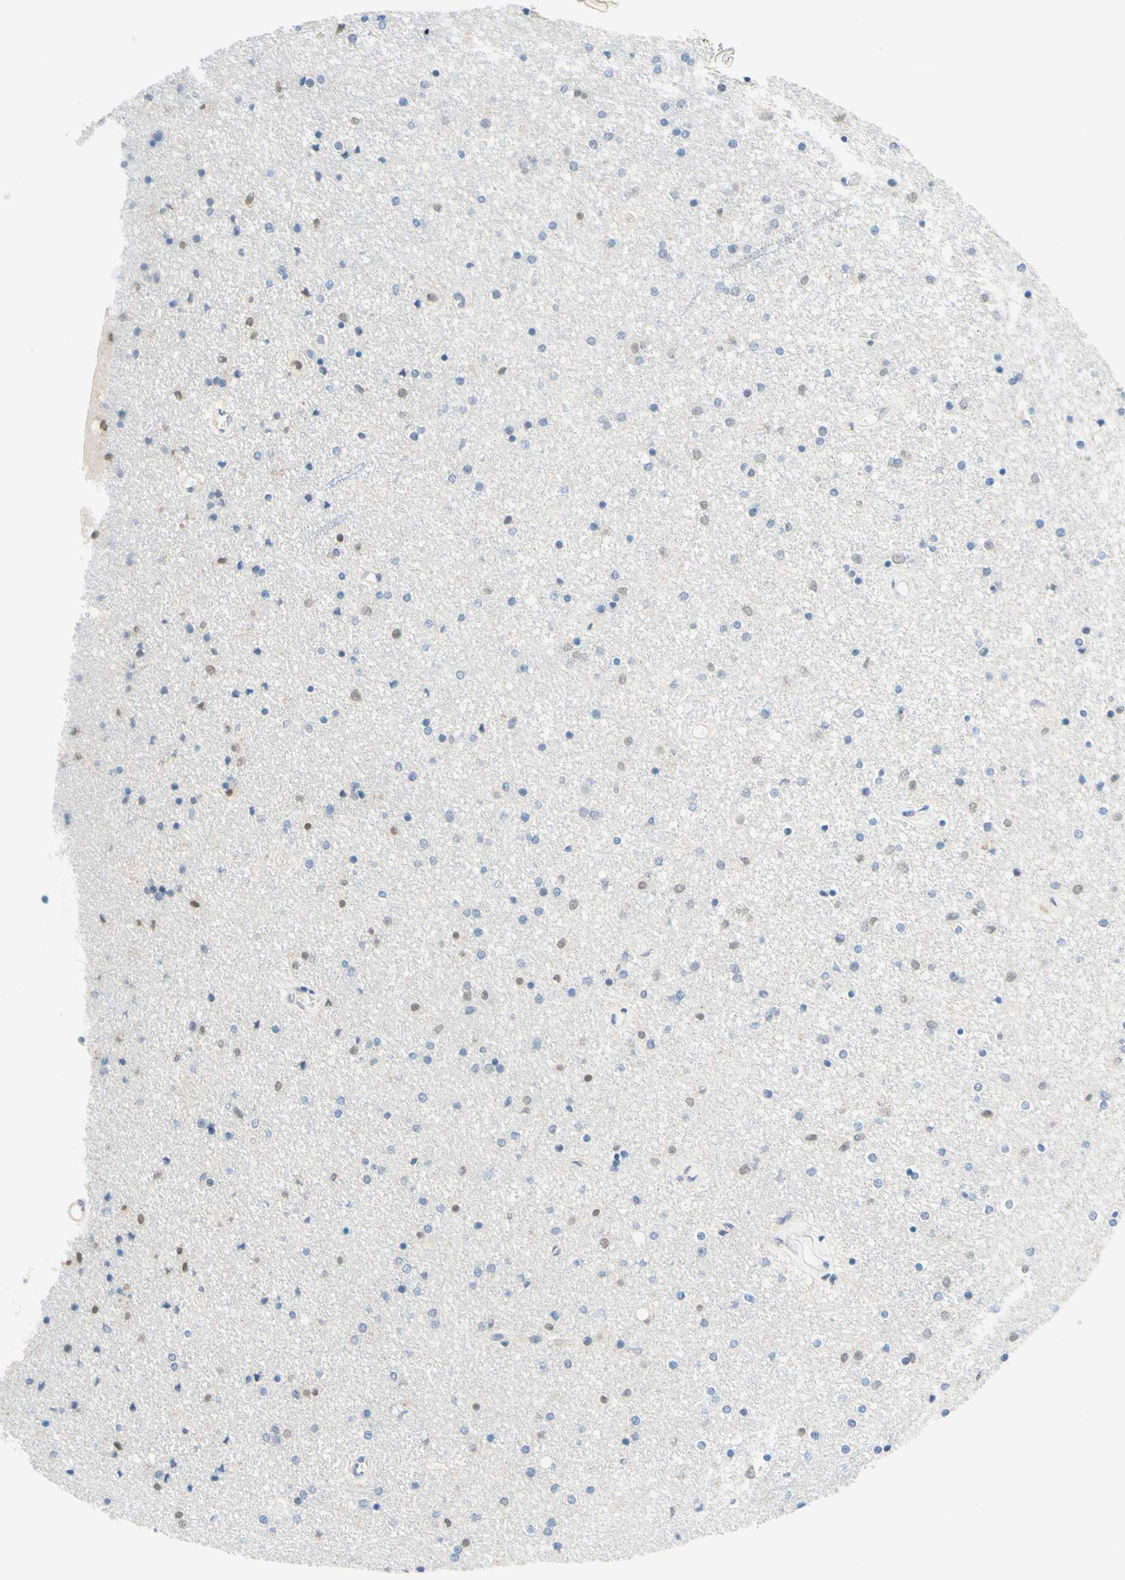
{"staining": {"intensity": "weak", "quantity": "<25%", "location": "nuclear"}, "tissue": "caudate", "cell_type": "Glial cells", "image_type": "normal", "snomed": [{"axis": "morphology", "description": "Normal tissue, NOS"}, {"axis": "topography", "description": "Lateral ventricle wall"}], "caption": "The photomicrograph reveals no staining of glial cells in benign caudate.", "gene": "TREM2", "patient": {"sex": "female", "age": 54}}